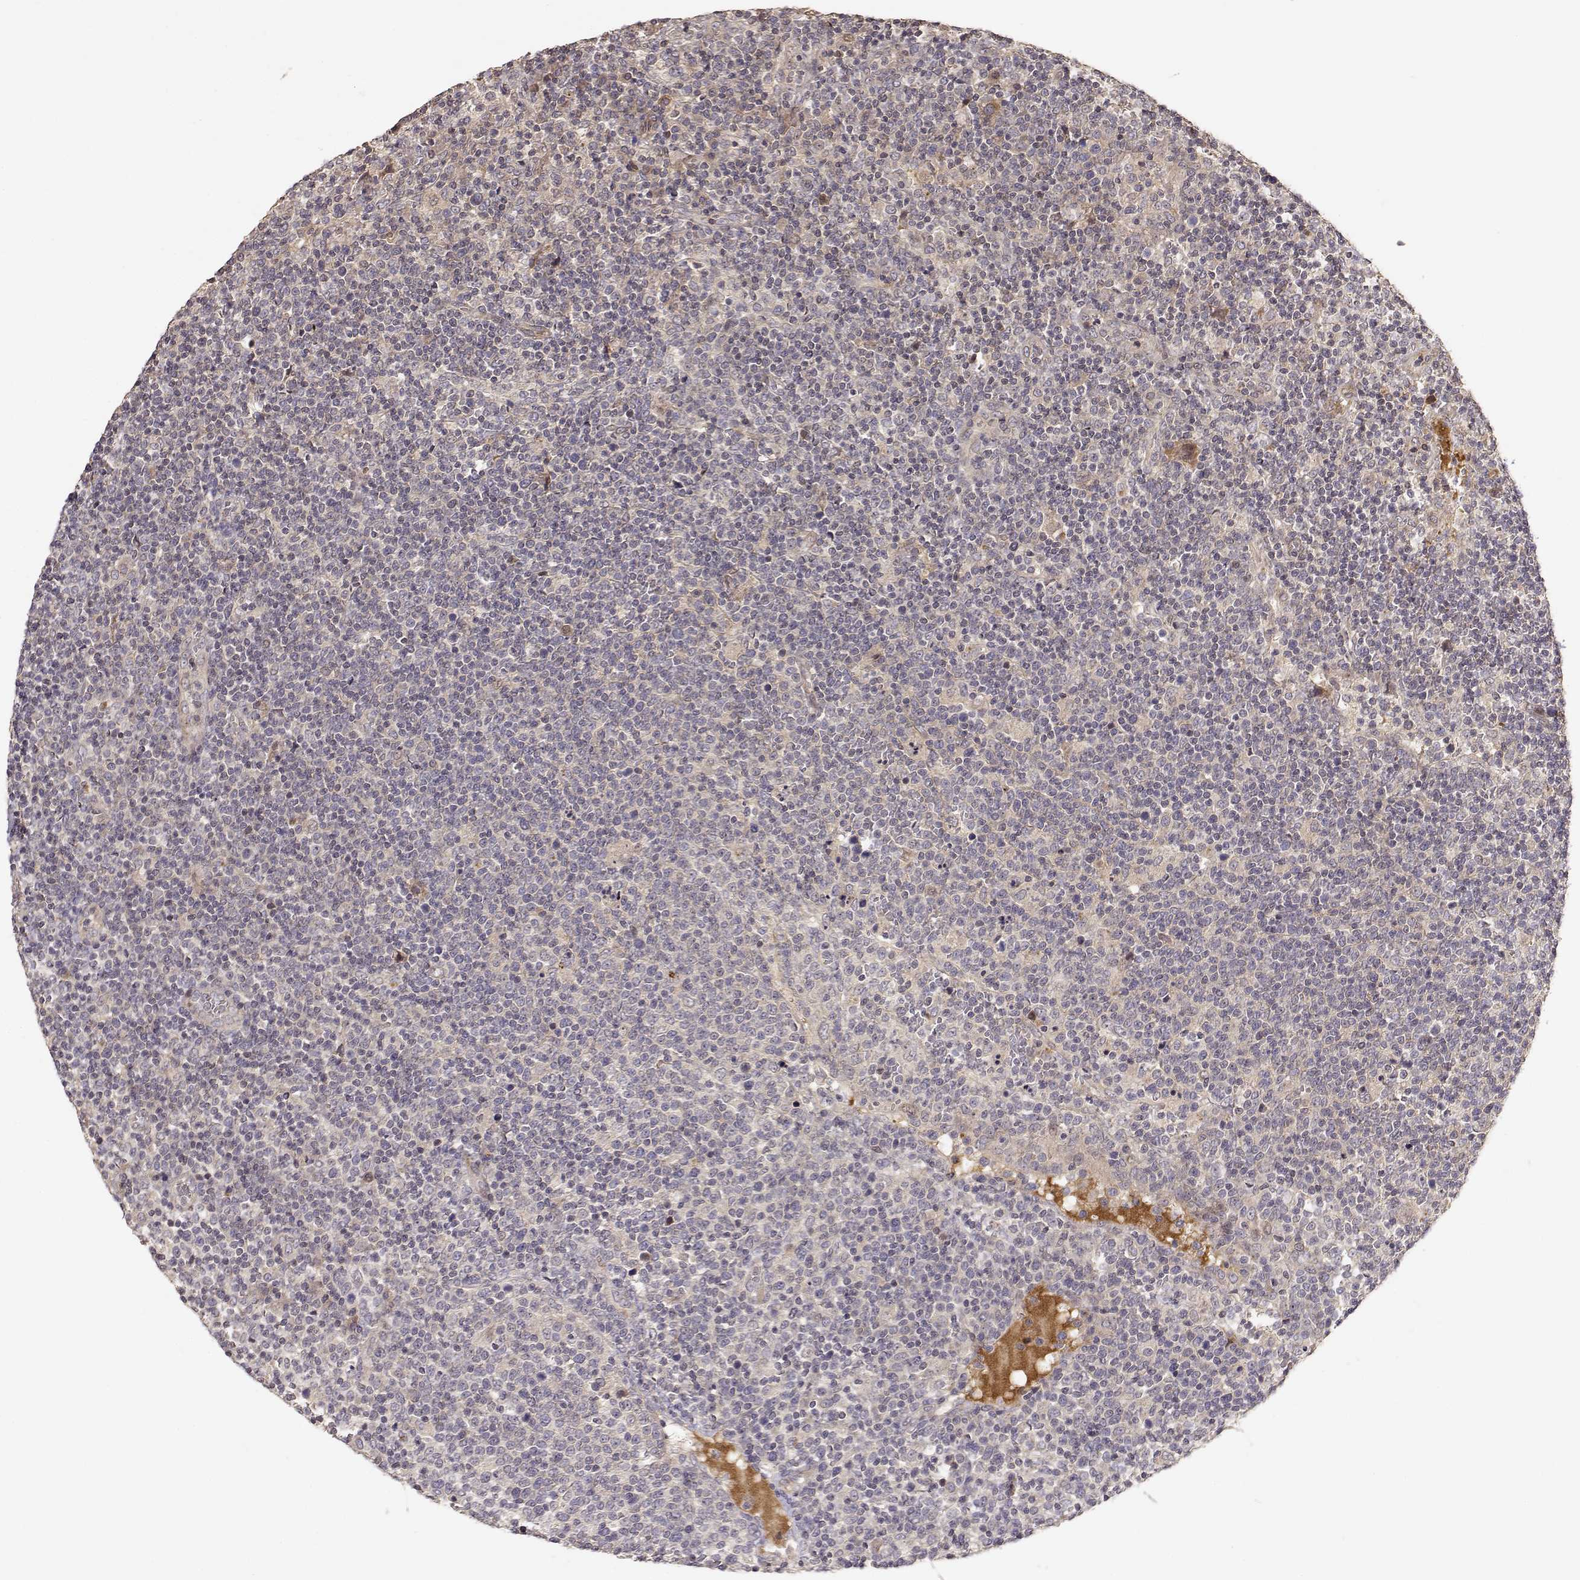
{"staining": {"intensity": "weak", "quantity": ">75%", "location": "cytoplasmic/membranous"}, "tissue": "lymphoma", "cell_type": "Tumor cells", "image_type": "cancer", "snomed": [{"axis": "morphology", "description": "Malignant lymphoma, non-Hodgkin's type, High grade"}, {"axis": "topography", "description": "Lymph node"}], "caption": "Human high-grade malignant lymphoma, non-Hodgkin's type stained with a protein marker displays weak staining in tumor cells.", "gene": "PICK1", "patient": {"sex": "male", "age": 61}}